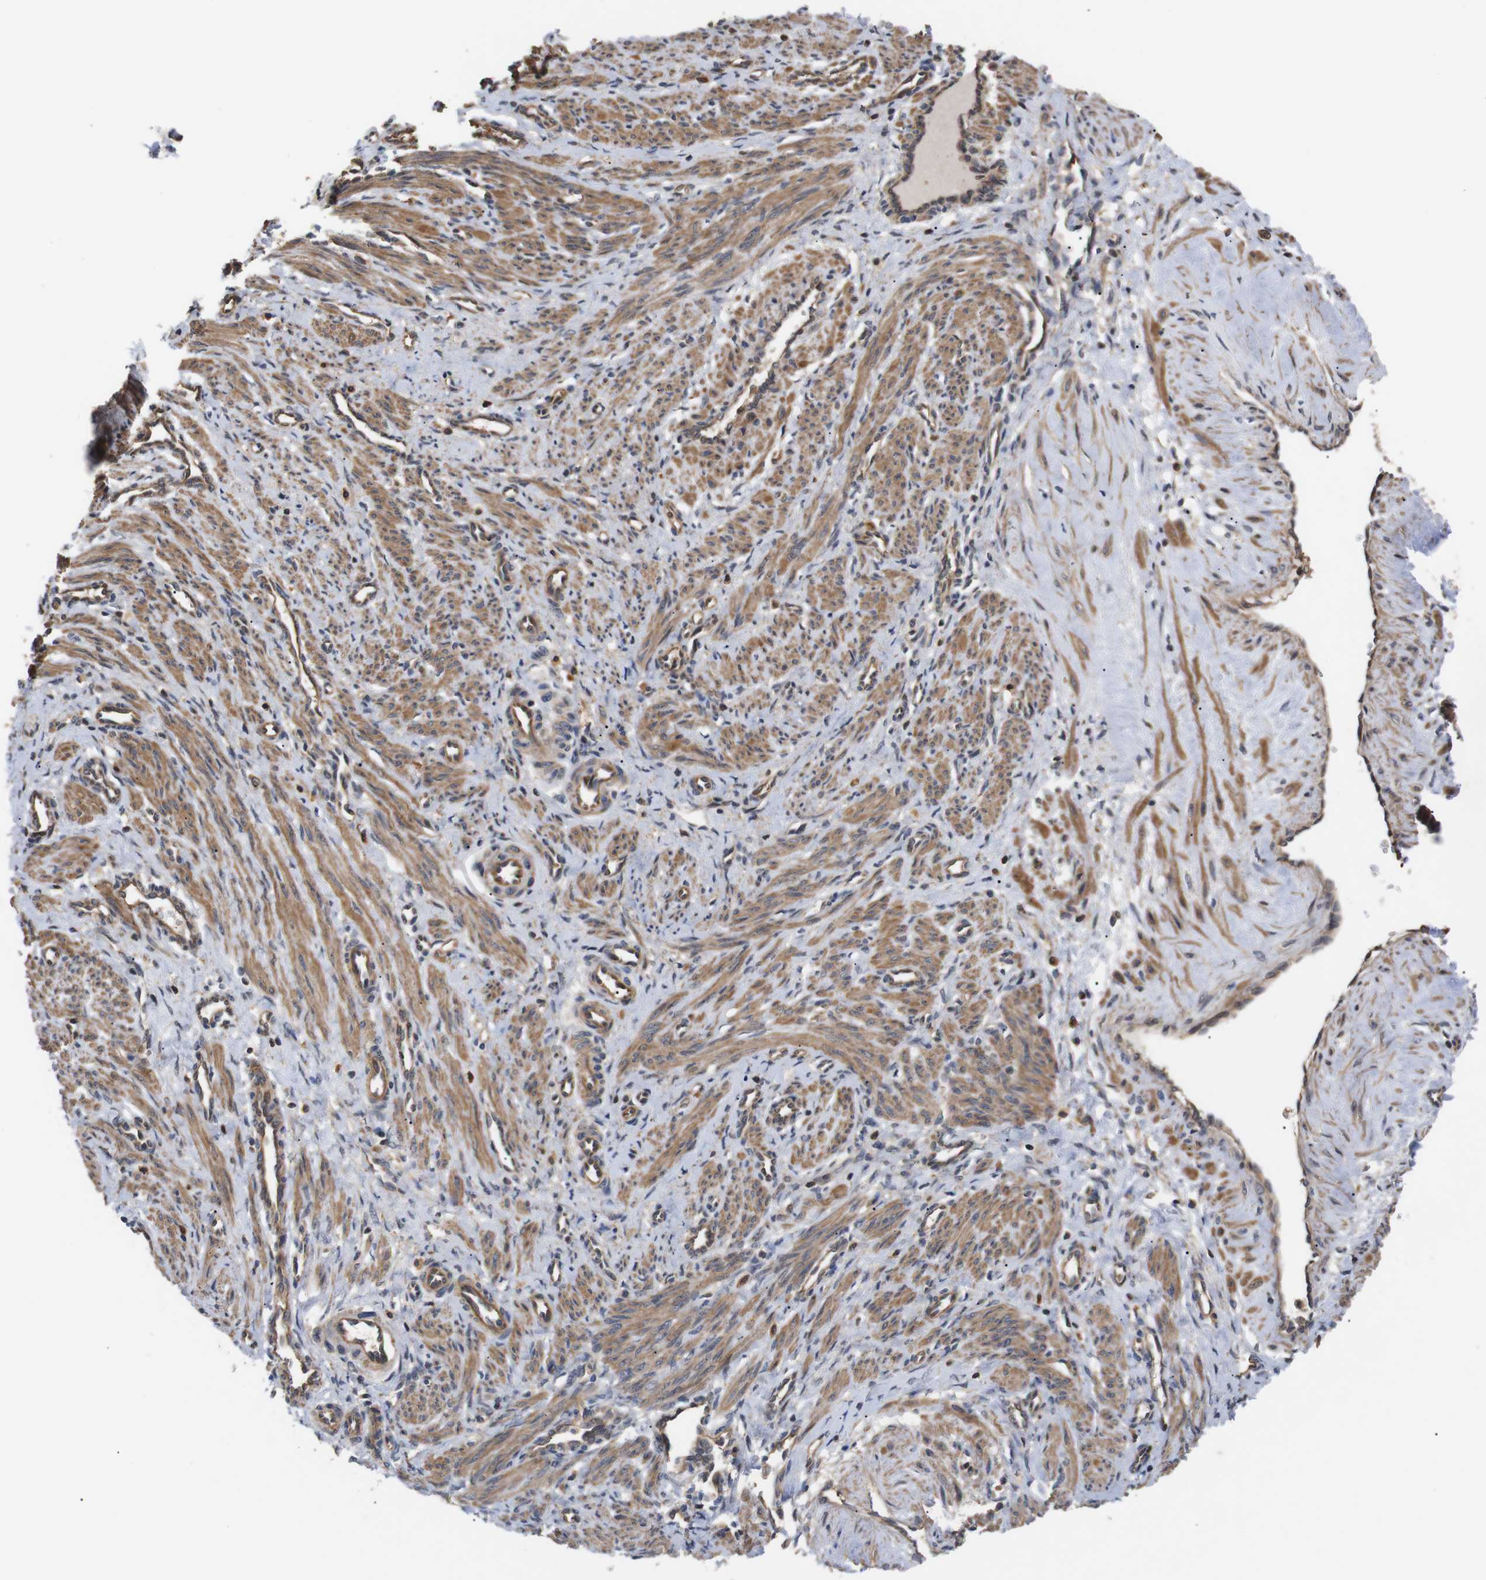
{"staining": {"intensity": "moderate", "quantity": ">75%", "location": "cytoplasmic/membranous"}, "tissue": "smooth muscle", "cell_type": "Smooth muscle cells", "image_type": "normal", "snomed": [{"axis": "morphology", "description": "Normal tissue, NOS"}, {"axis": "topography", "description": "Endometrium"}], "caption": "Immunohistochemical staining of normal human smooth muscle shows medium levels of moderate cytoplasmic/membranous expression in about >75% of smooth muscle cells.", "gene": "DDR1", "patient": {"sex": "female", "age": 33}}